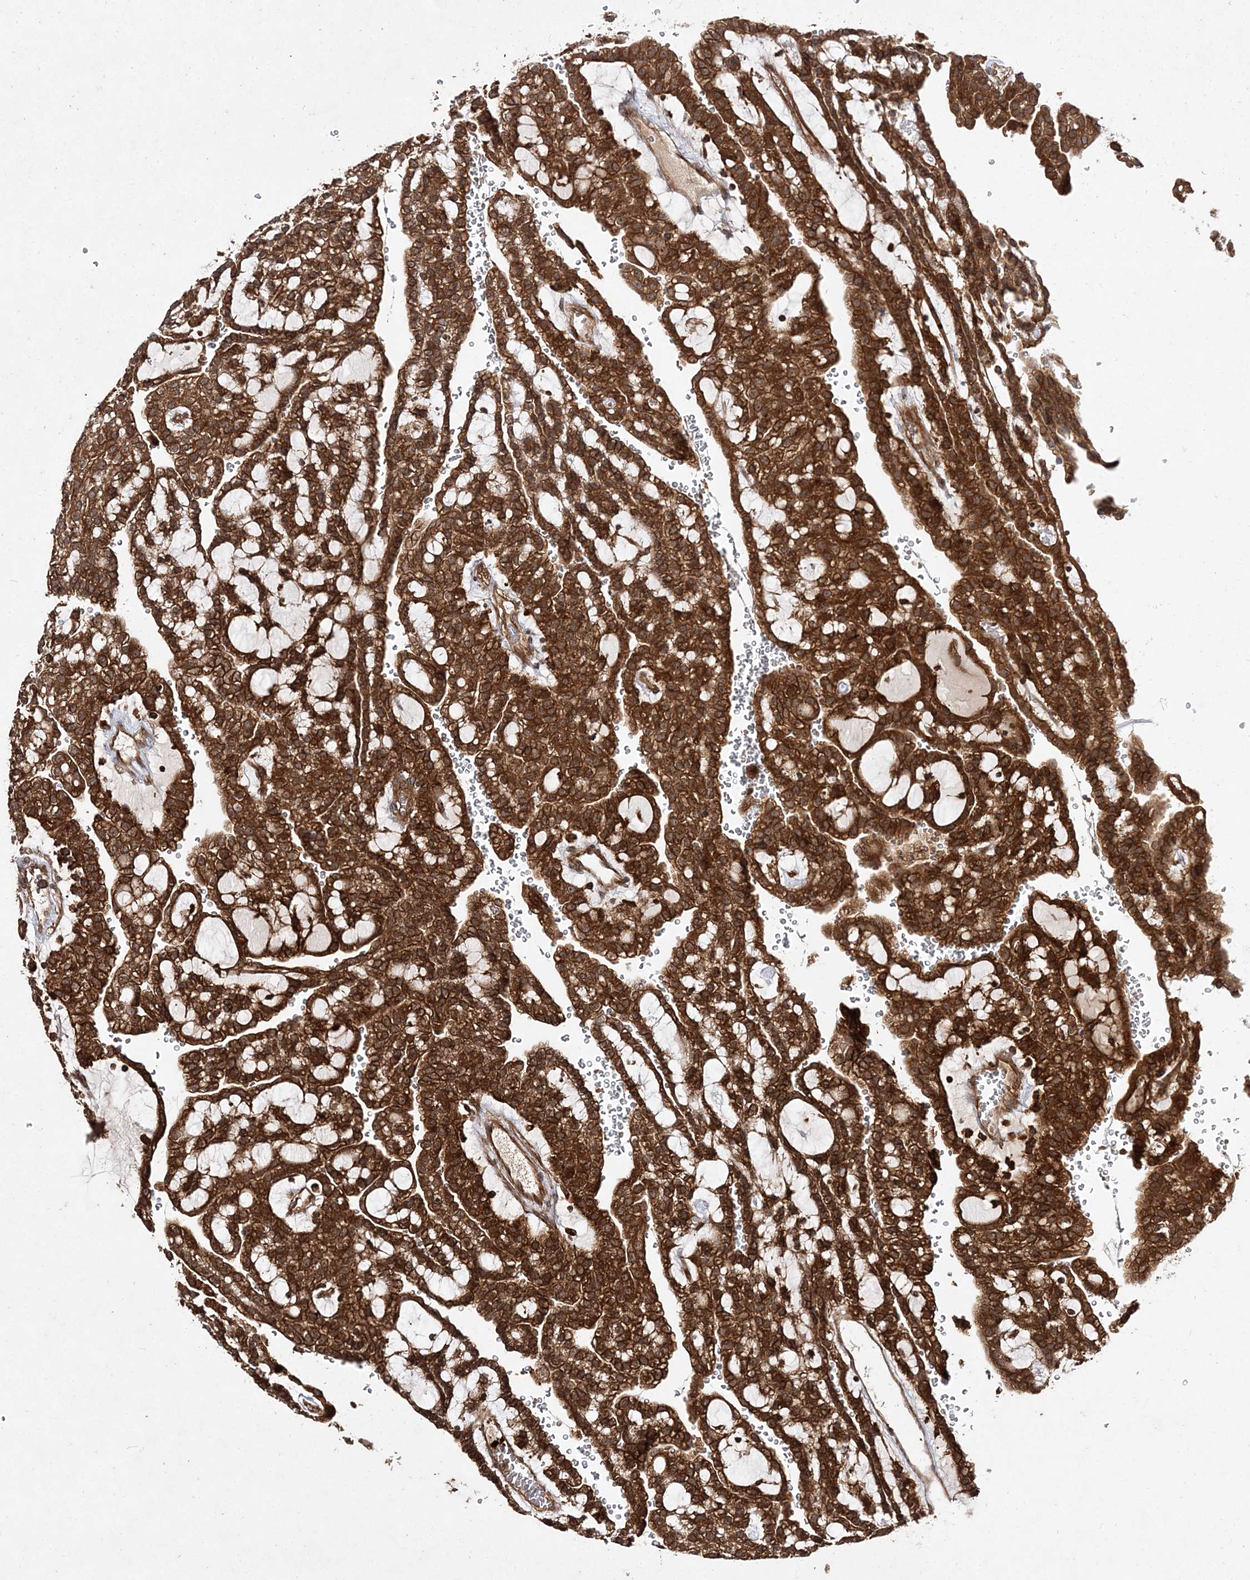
{"staining": {"intensity": "strong", "quantity": ">75%", "location": "cytoplasmic/membranous"}, "tissue": "renal cancer", "cell_type": "Tumor cells", "image_type": "cancer", "snomed": [{"axis": "morphology", "description": "Adenocarcinoma, NOS"}, {"axis": "topography", "description": "Kidney"}], "caption": "Brown immunohistochemical staining in human renal cancer (adenocarcinoma) reveals strong cytoplasmic/membranous positivity in about >75% of tumor cells.", "gene": "TMEM9B", "patient": {"sex": "male", "age": 63}}